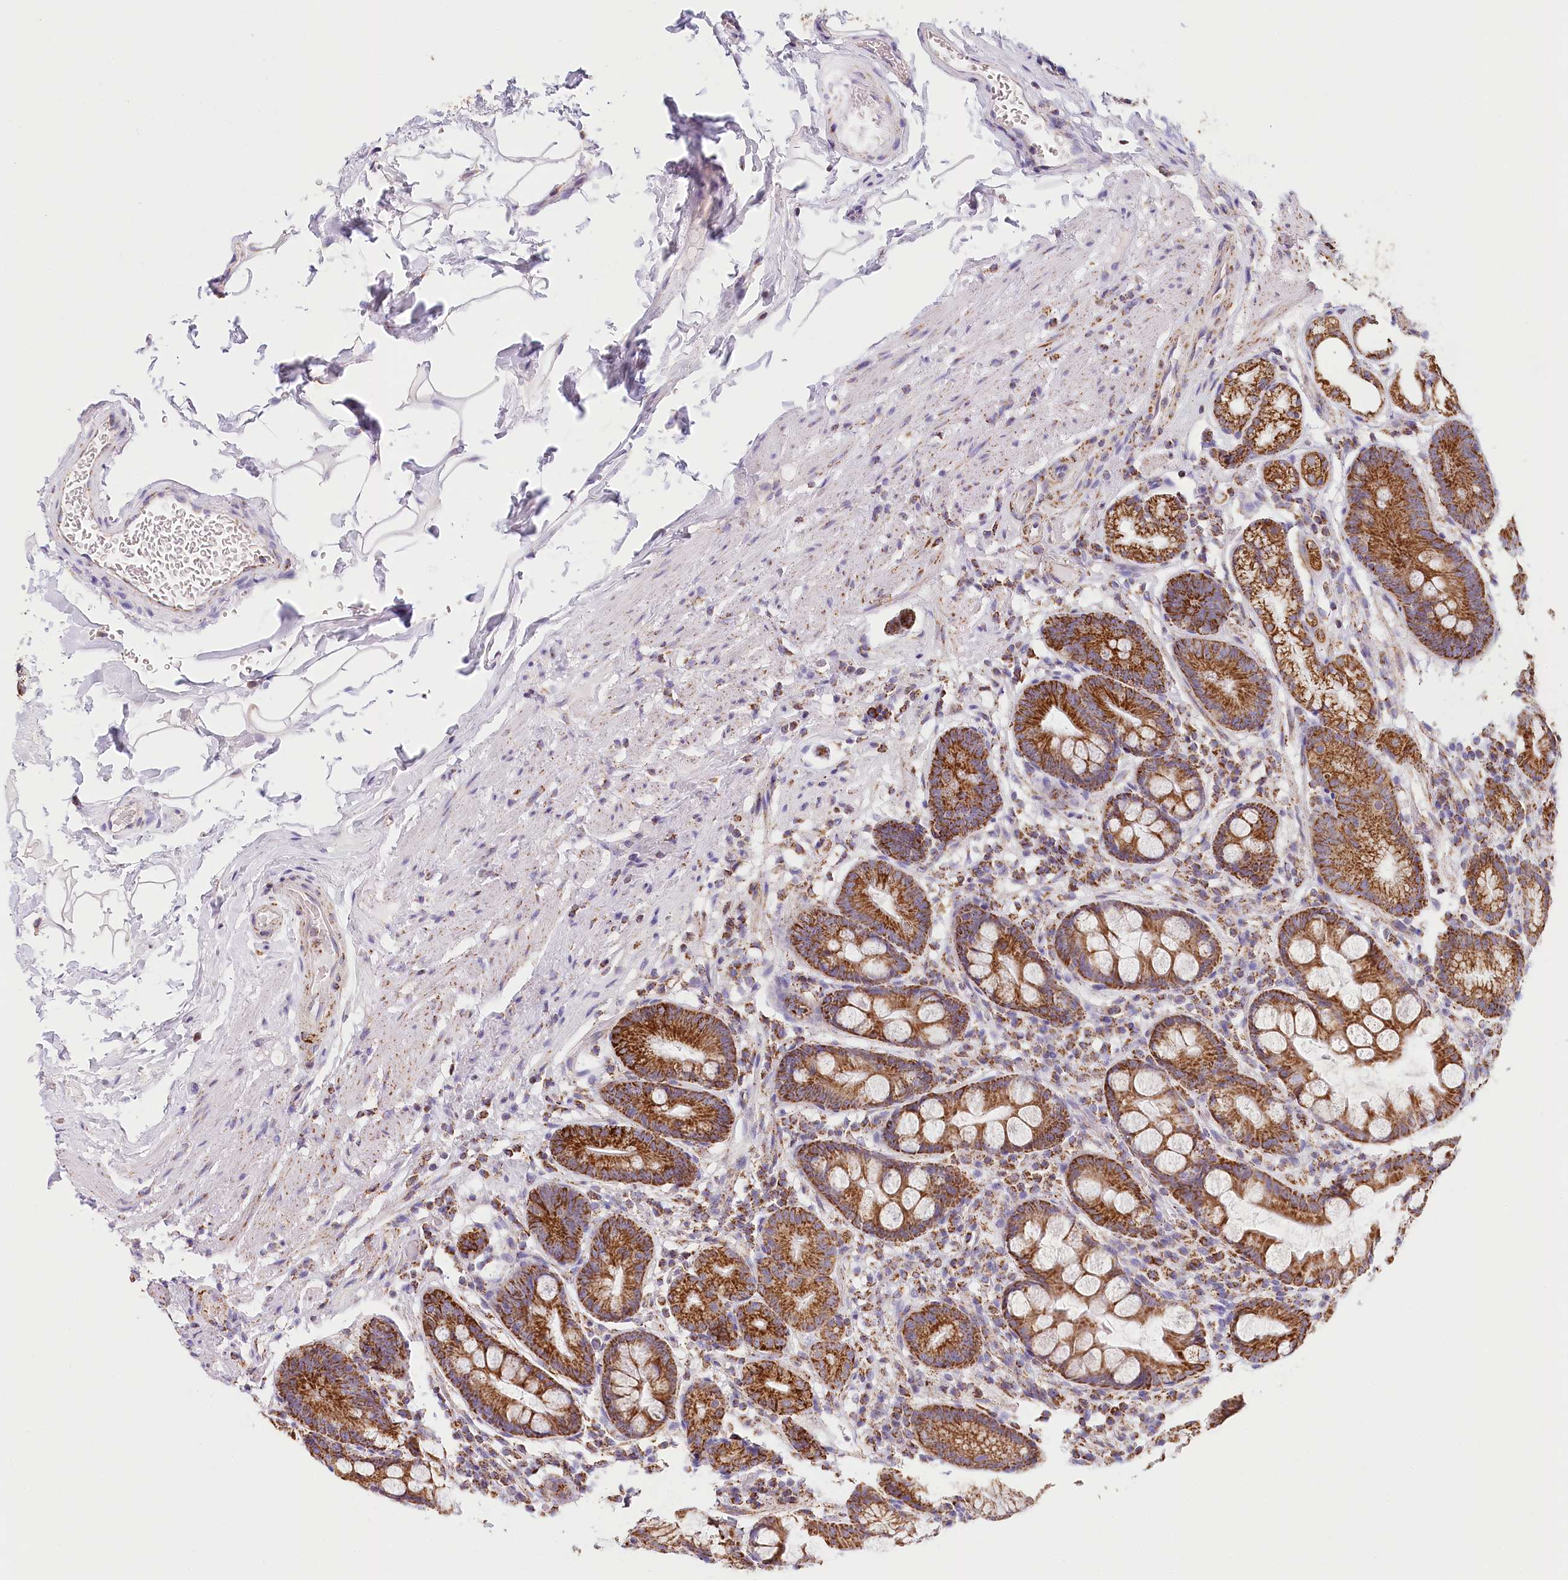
{"staining": {"intensity": "strong", "quantity": ">75%", "location": "cytoplasmic/membranous"}, "tissue": "stomach", "cell_type": "Glandular cells", "image_type": "normal", "snomed": [{"axis": "morphology", "description": "Normal tissue, NOS"}, {"axis": "topography", "description": "Stomach, lower"}], "caption": "The photomicrograph exhibits staining of normal stomach, revealing strong cytoplasmic/membranous protein expression (brown color) within glandular cells.", "gene": "LSS", "patient": {"sex": "male", "age": 52}}